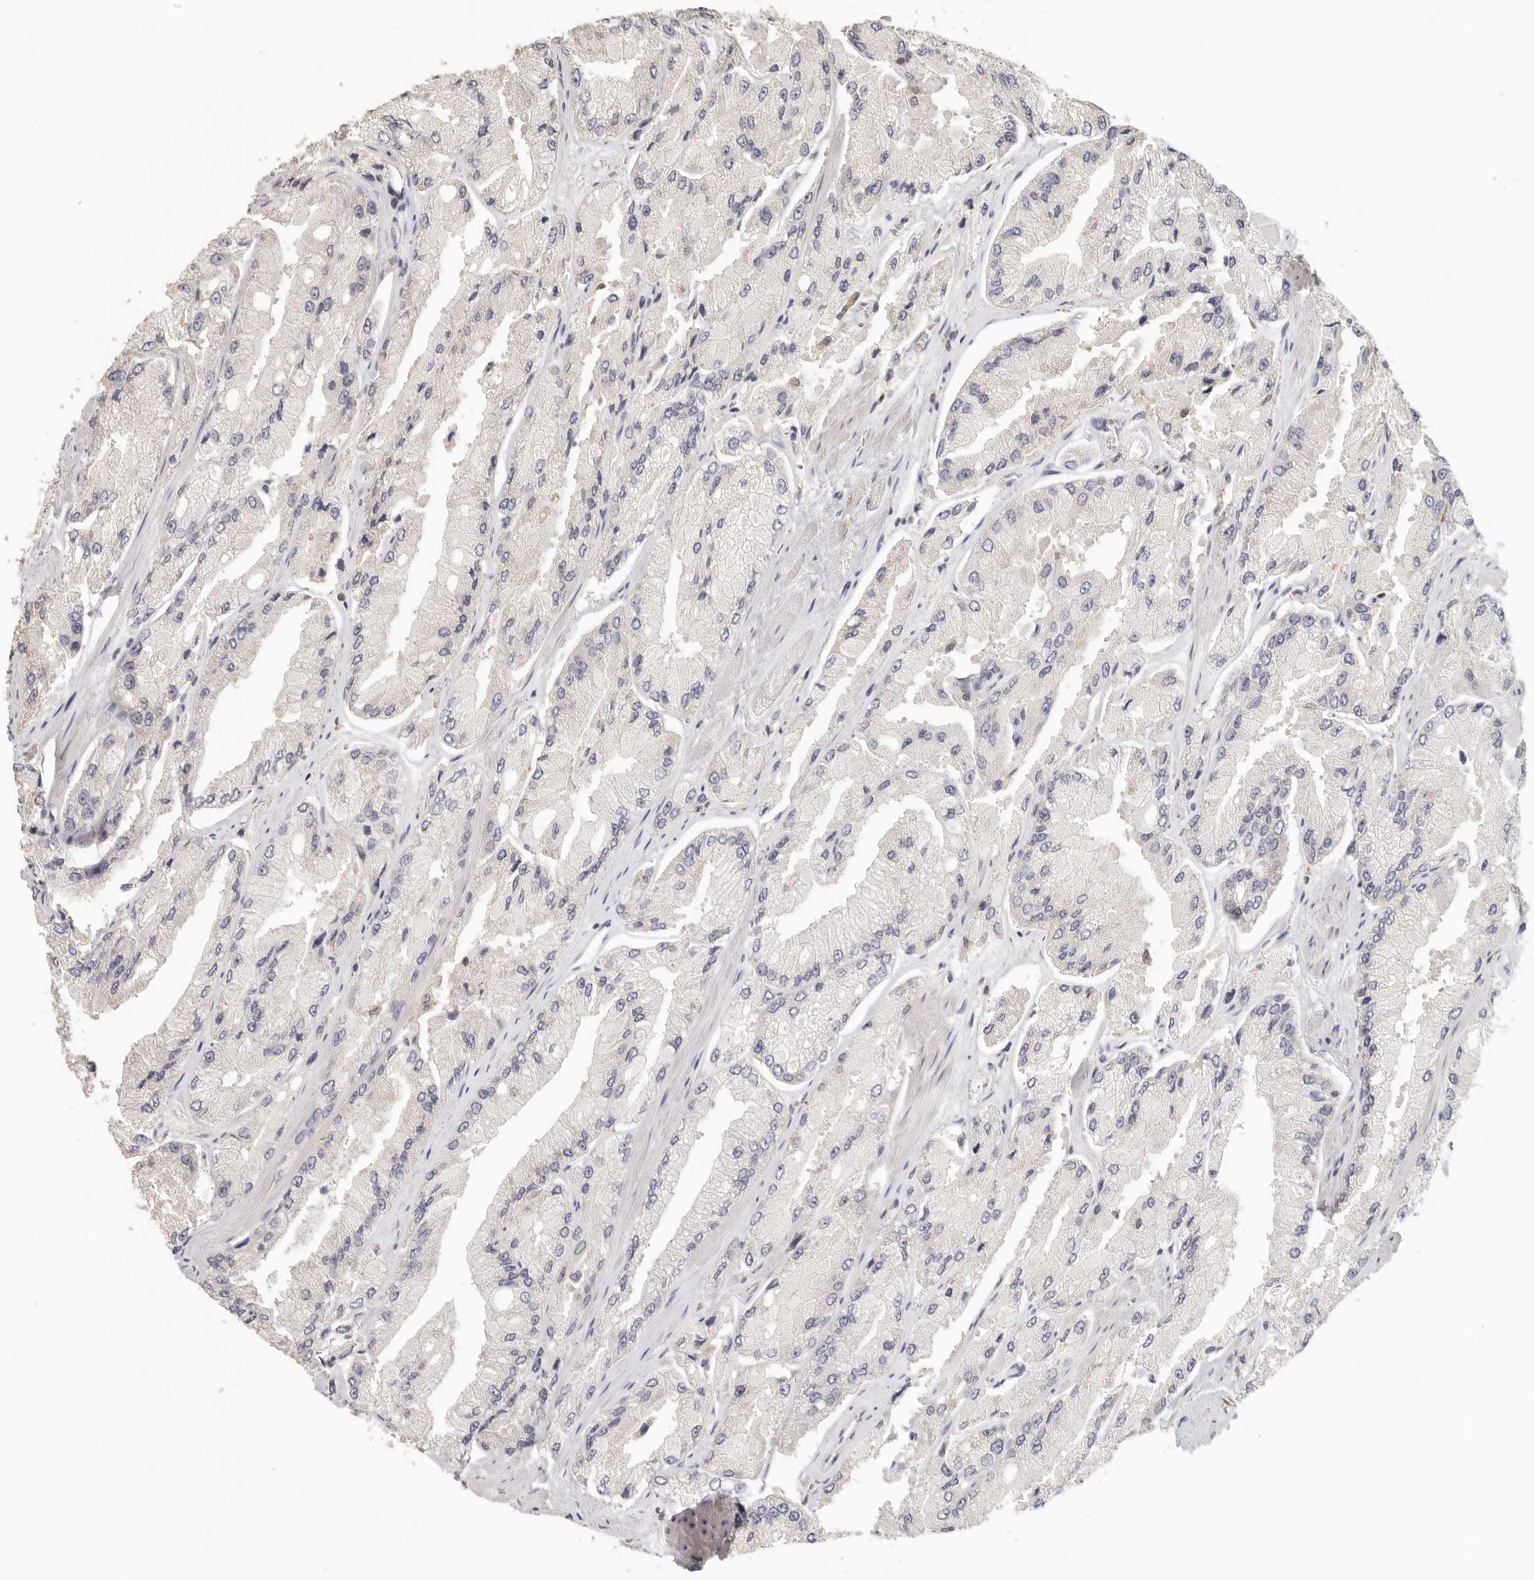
{"staining": {"intensity": "negative", "quantity": "none", "location": "none"}, "tissue": "prostate cancer", "cell_type": "Tumor cells", "image_type": "cancer", "snomed": [{"axis": "morphology", "description": "Adenocarcinoma, High grade"}, {"axis": "topography", "description": "Prostate"}], "caption": "Tumor cells are negative for protein expression in human prostate high-grade adenocarcinoma.", "gene": "CSK", "patient": {"sex": "male", "age": 58}}